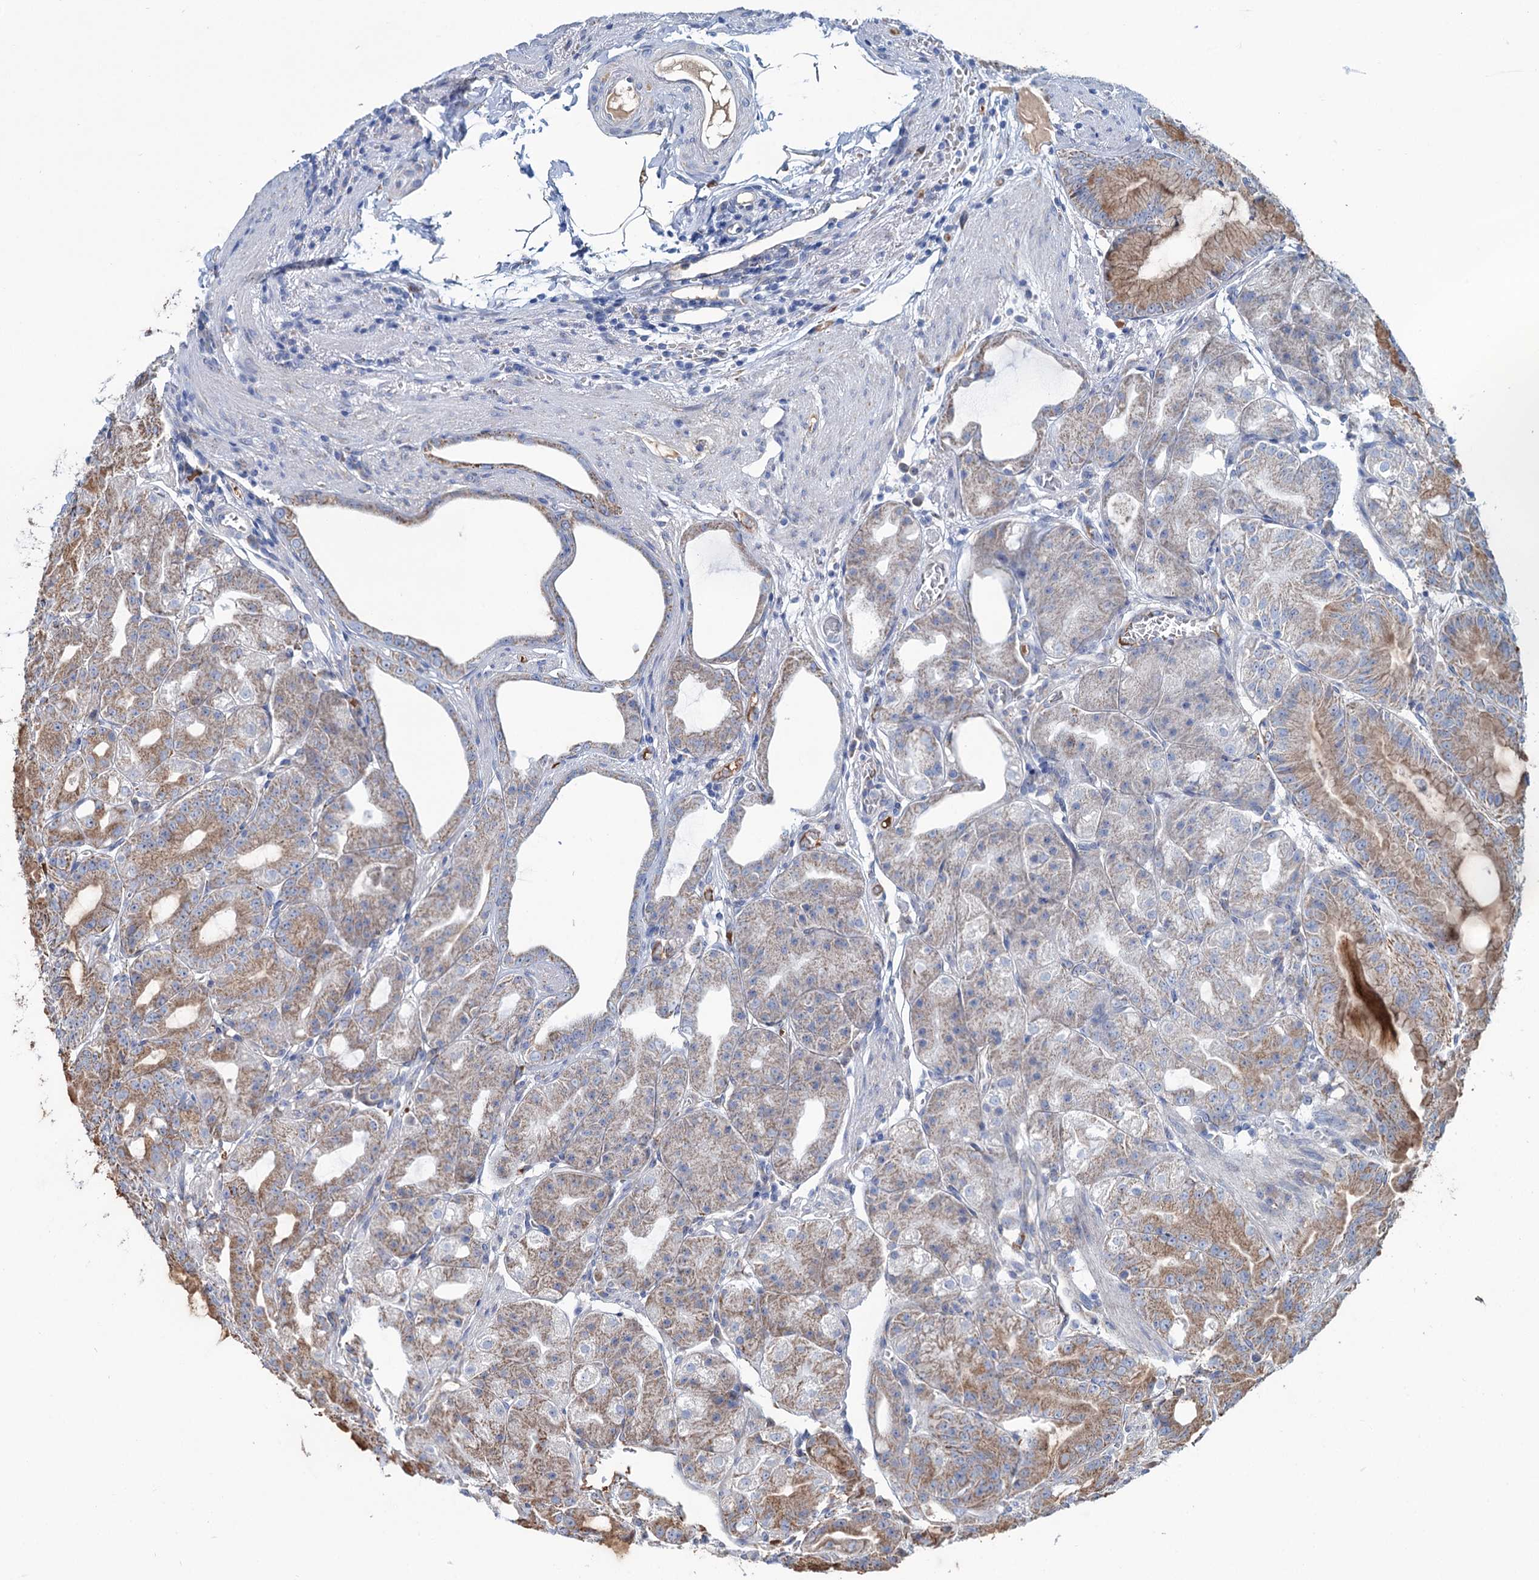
{"staining": {"intensity": "moderate", "quantity": "25%-75%", "location": "cytoplasmic/membranous"}, "tissue": "stomach", "cell_type": "Glandular cells", "image_type": "normal", "snomed": [{"axis": "morphology", "description": "Normal tissue, NOS"}, {"axis": "topography", "description": "Stomach, upper"}, {"axis": "topography", "description": "Stomach, lower"}], "caption": "An image showing moderate cytoplasmic/membranous positivity in about 25%-75% of glandular cells in benign stomach, as visualized by brown immunohistochemical staining.", "gene": "LPIN1", "patient": {"sex": "male", "age": 71}}